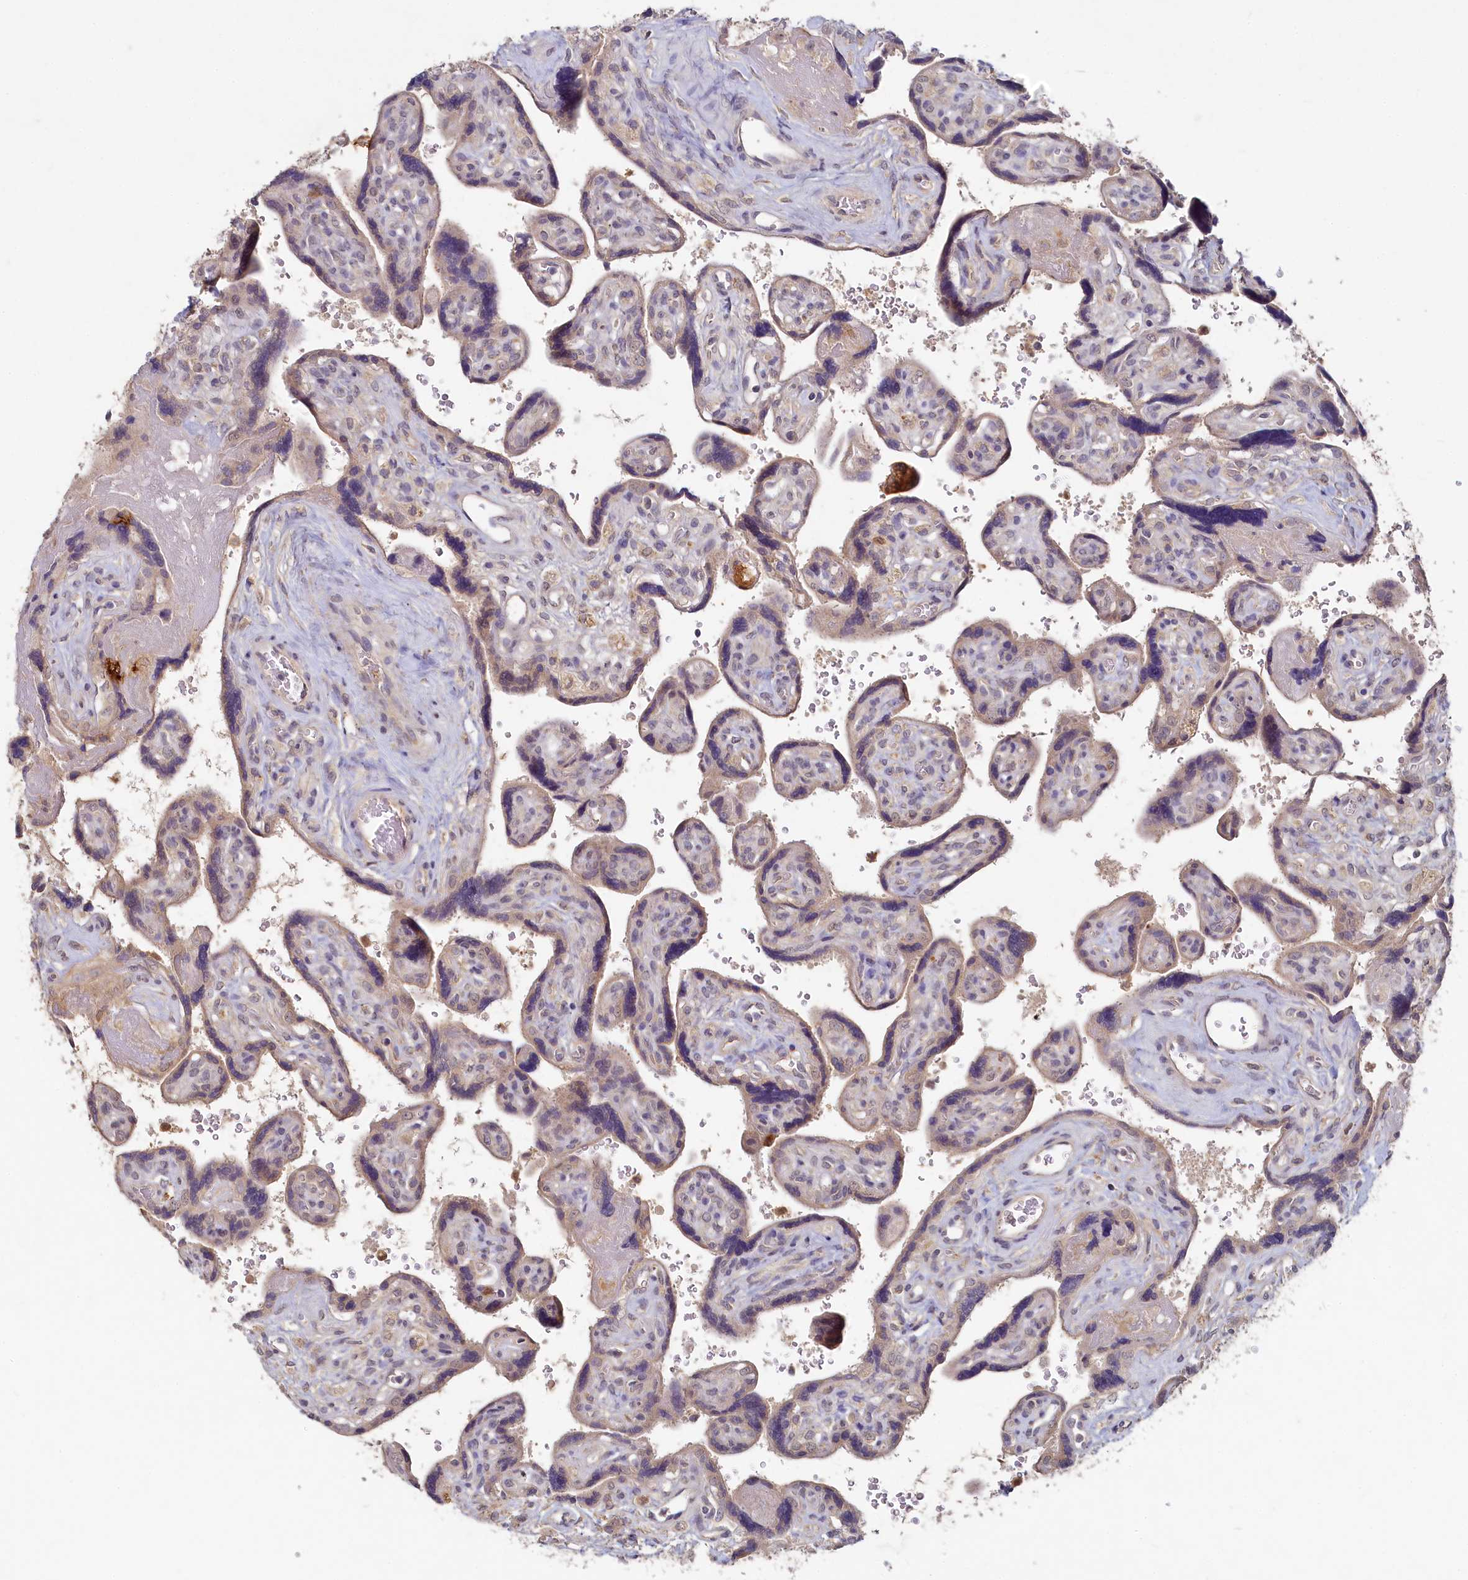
{"staining": {"intensity": "weak", "quantity": "25%-75%", "location": "cytoplasmic/membranous"}, "tissue": "placenta", "cell_type": "Trophoblastic cells", "image_type": "normal", "snomed": [{"axis": "morphology", "description": "Normal tissue, NOS"}, {"axis": "topography", "description": "Placenta"}], "caption": "Protein positivity by immunohistochemistry (IHC) demonstrates weak cytoplasmic/membranous staining in about 25%-75% of trophoblastic cells in unremarkable placenta.", "gene": "HERC3", "patient": {"sex": "female", "age": 39}}